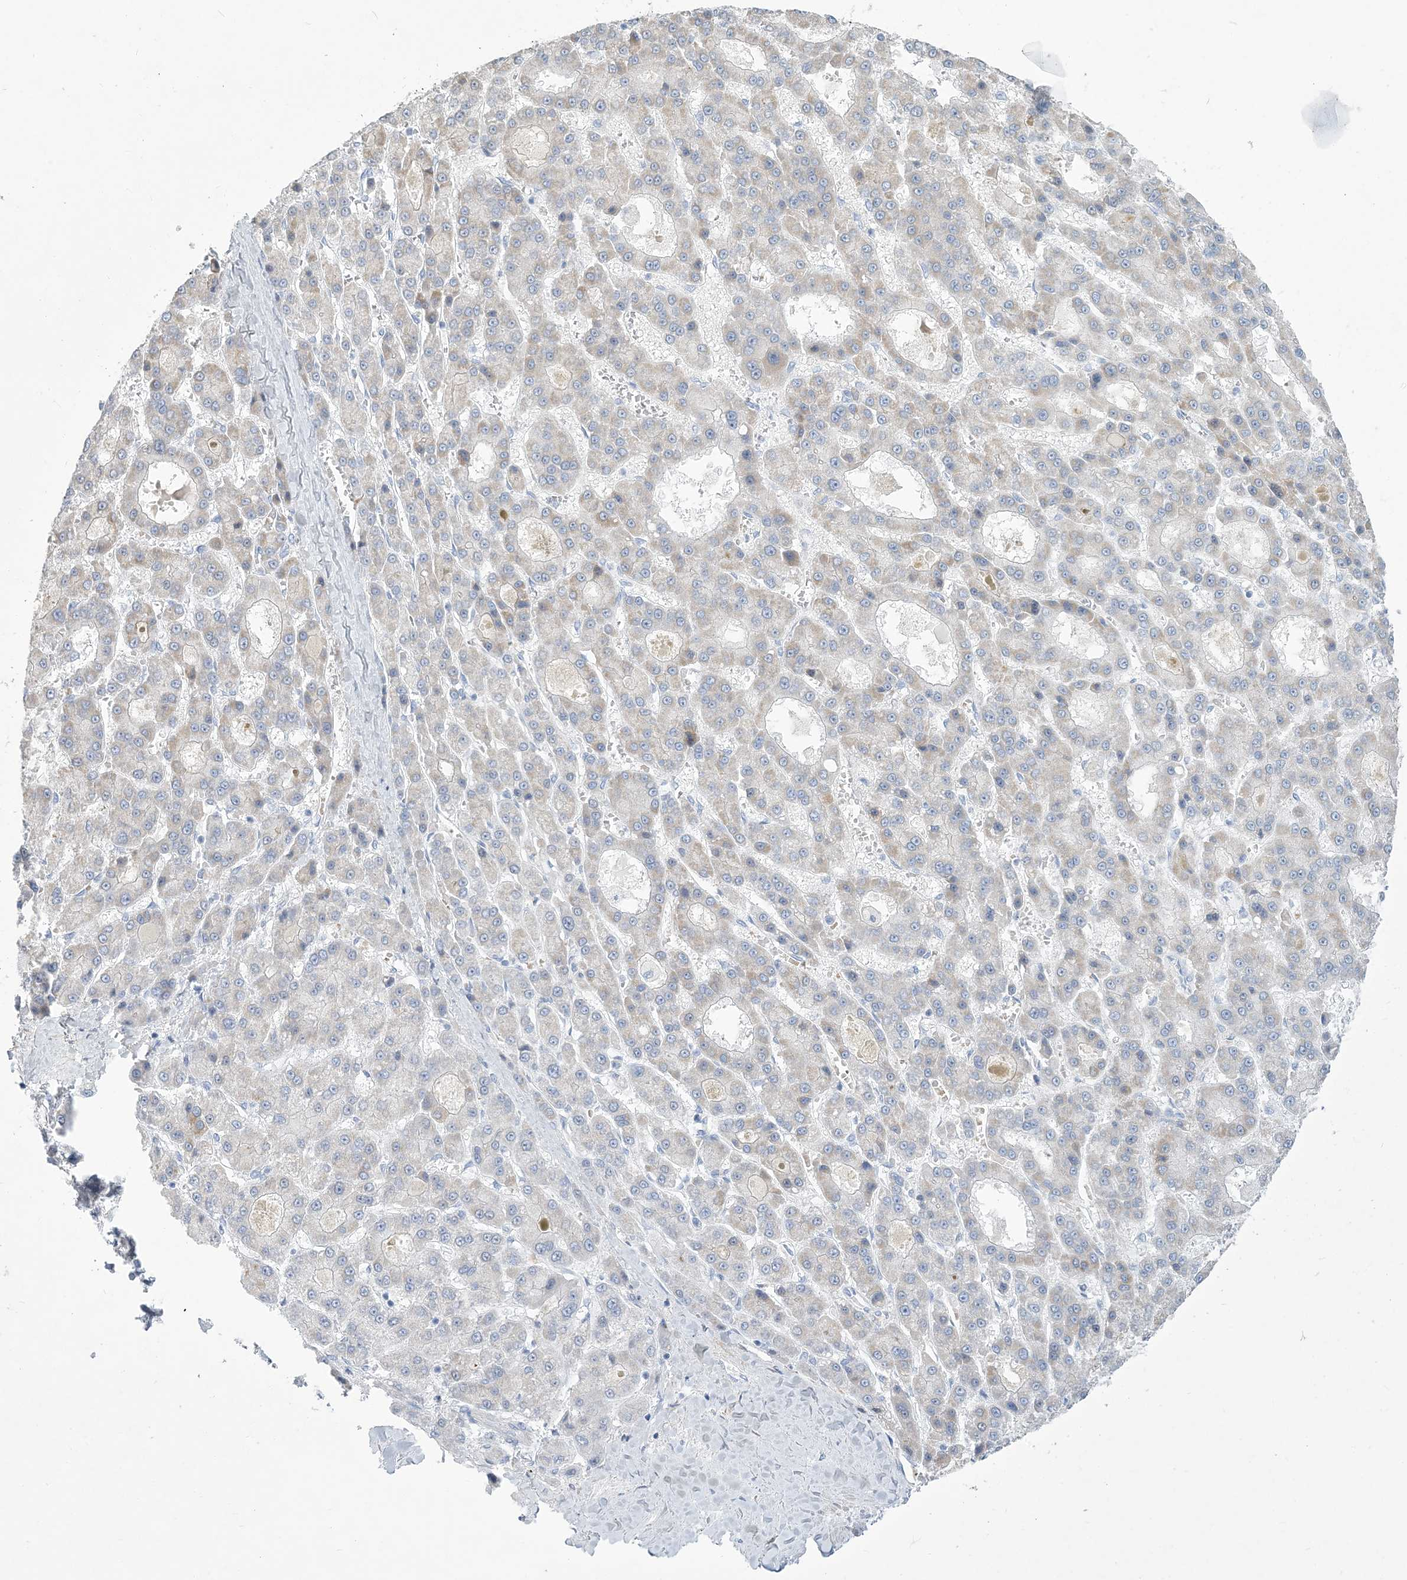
{"staining": {"intensity": "negative", "quantity": "none", "location": "none"}, "tissue": "liver cancer", "cell_type": "Tumor cells", "image_type": "cancer", "snomed": [{"axis": "morphology", "description": "Carcinoma, Hepatocellular, NOS"}, {"axis": "topography", "description": "Liver"}], "caption": "Immunohistochemical staining of human liver hepatocellular carcinoma shows no significant expression in tumor cells.", "gene": "MOXD1", "patient": {"sex": "male", "age": 70}}